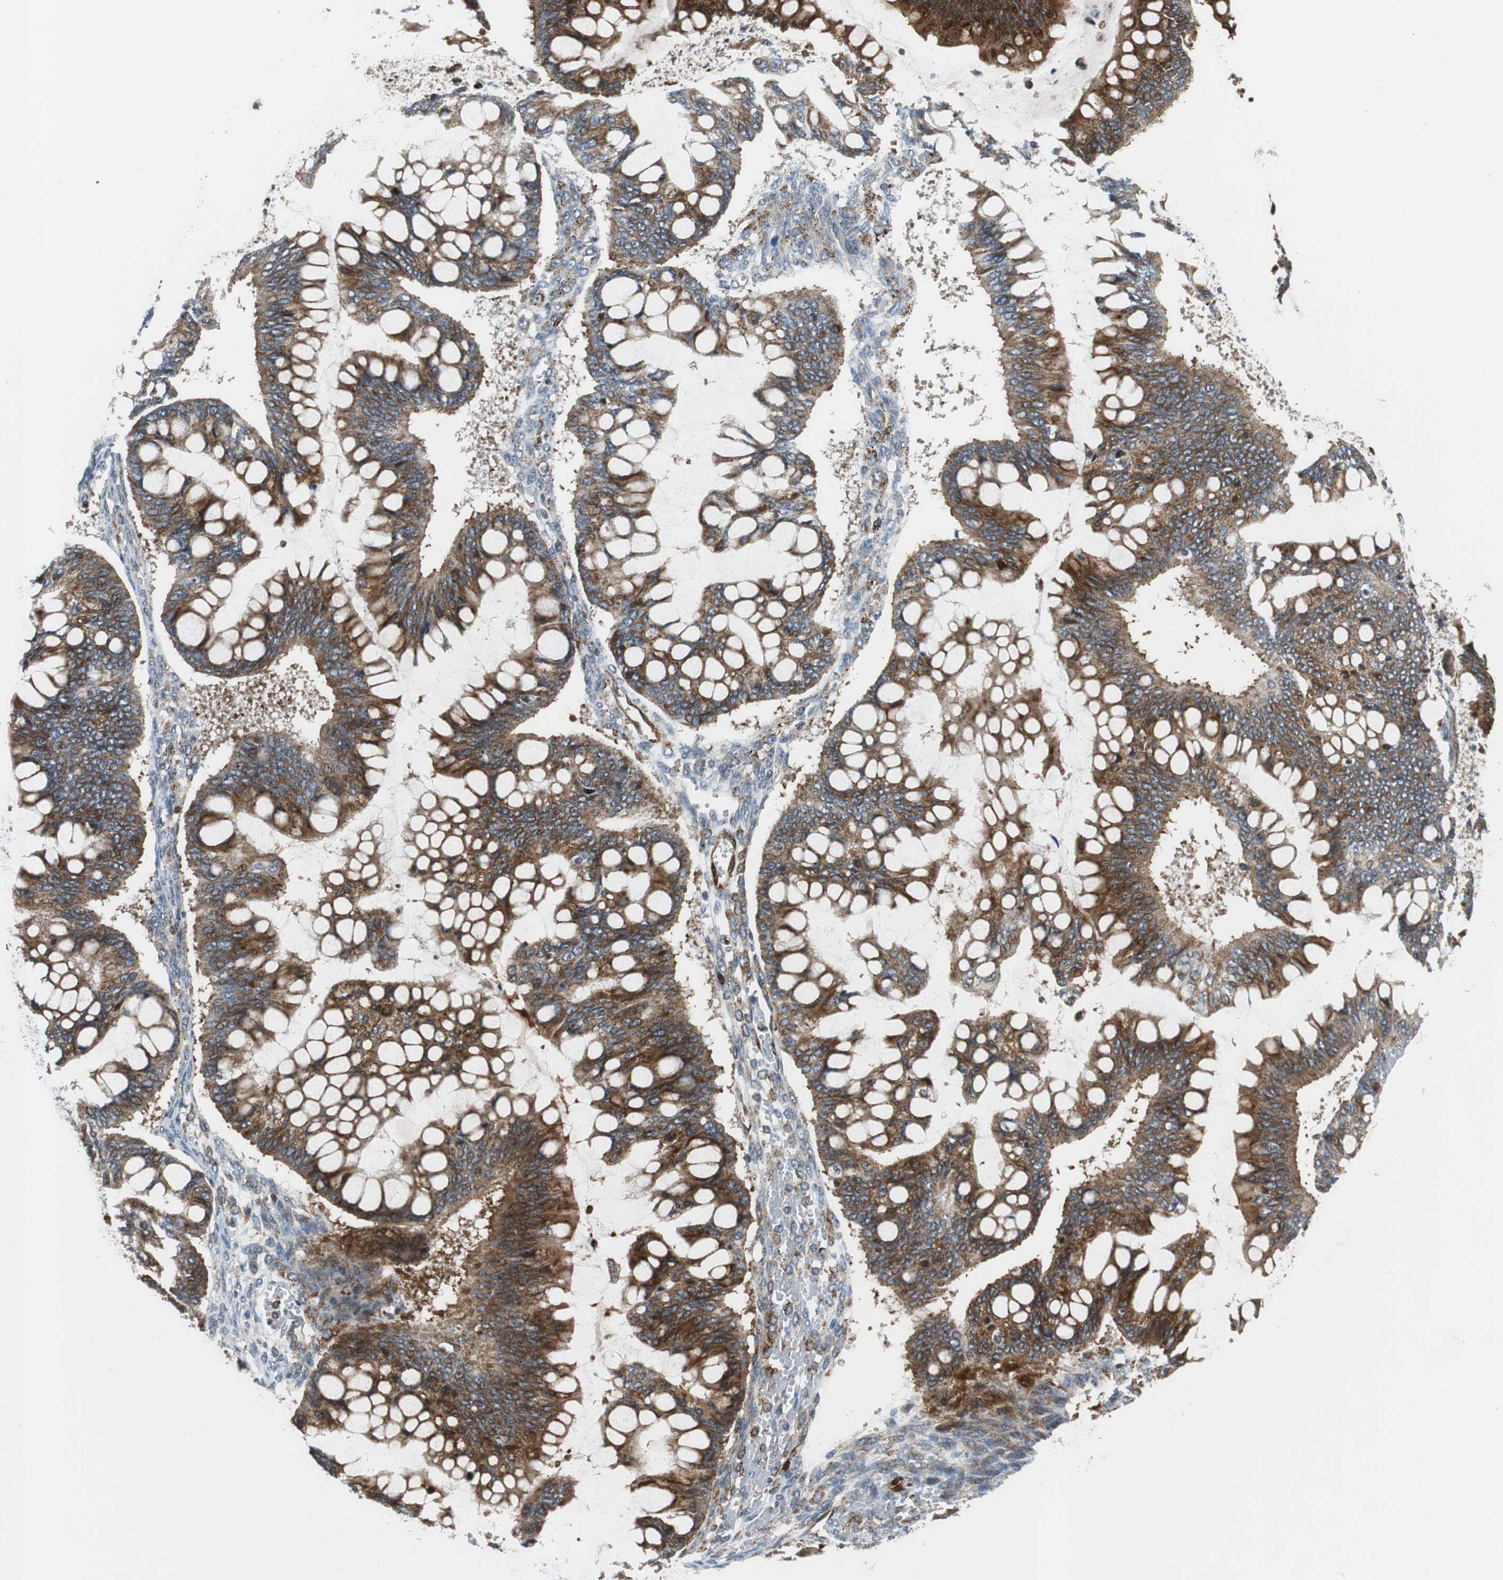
{"staining": {"intensity": "moderate", "quantity": ">75%", "location": "cytoplasmic/membranous"}, "tissue": "ovarian cancer", "cell_type": "Tumor cells", "image_type": "cancer", "snomed": [{"axis": "morphology", "description": "Cystadenocarcinoma, mucinous, NOS"}, {"axis": "topography", "description": "Ovary"}], "caption": "Protein positivity by immunohistochemistry shows moderate cytoplasmic/membranous staining in approximately >75% of tumor cells in mucinous cystadenocarcinoma (ovarian).", "gene": "TUBA4A", "patient": {"sex": "female", "age": 73}}